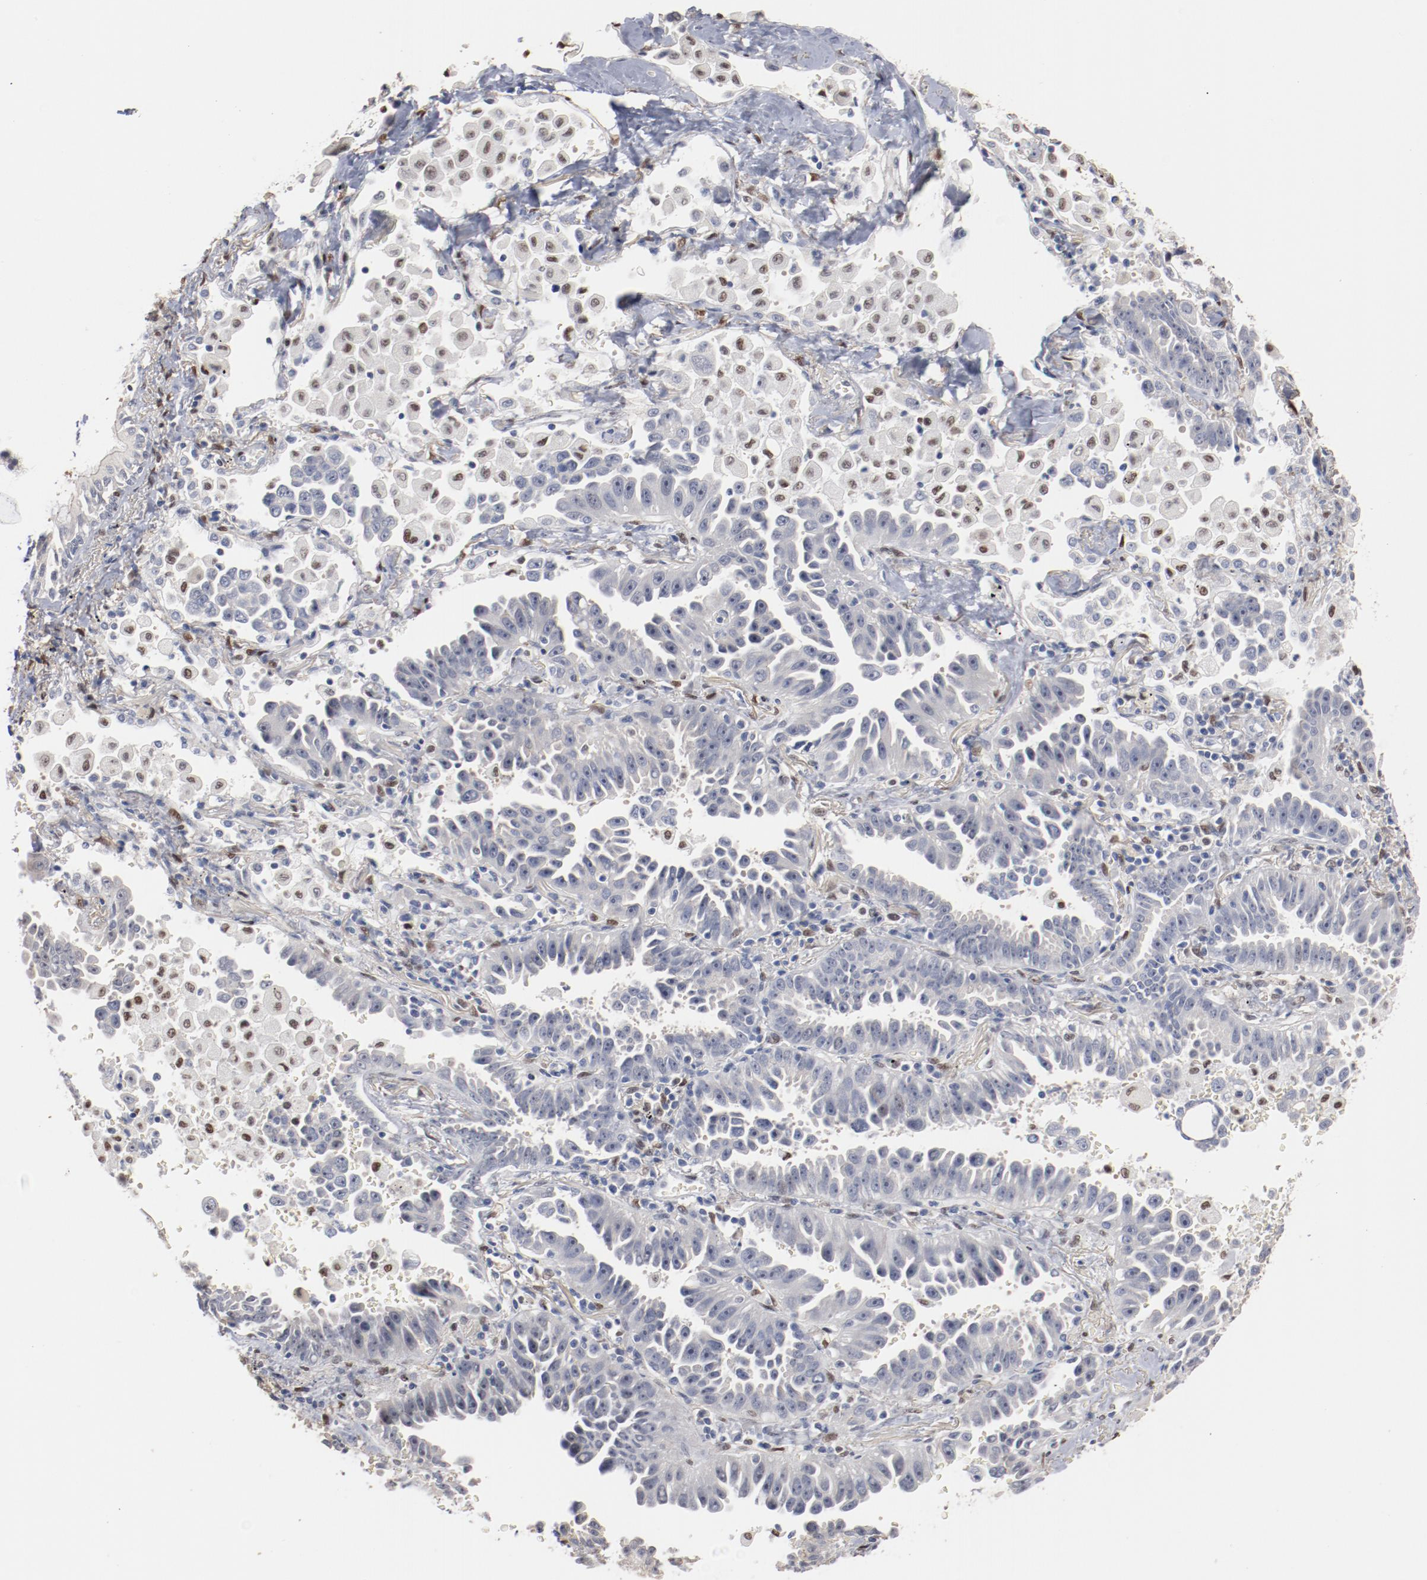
{"staining": {"intensity": "negative", "quantity": "none", "location": "none"}, "tissue": "lung cancer", "cell_type": "Tumor cells", "image_type": "cancer", "snomed": [{"axis": "morphology", "description": "Adenocarcinoma, NOS"}, {"axis": "topography", "description": "Lung"}], "caption": "An immunohistochemistry (IHC) micrograph of lung cancer (adenocarcinoma) is shown. There is no staining in tumor cells of lung cancer (adenocarcinoma). (DAB IHC, high magnification).", "gene": "ZEB2", "patient": {"sex": "female", "age": 64}}